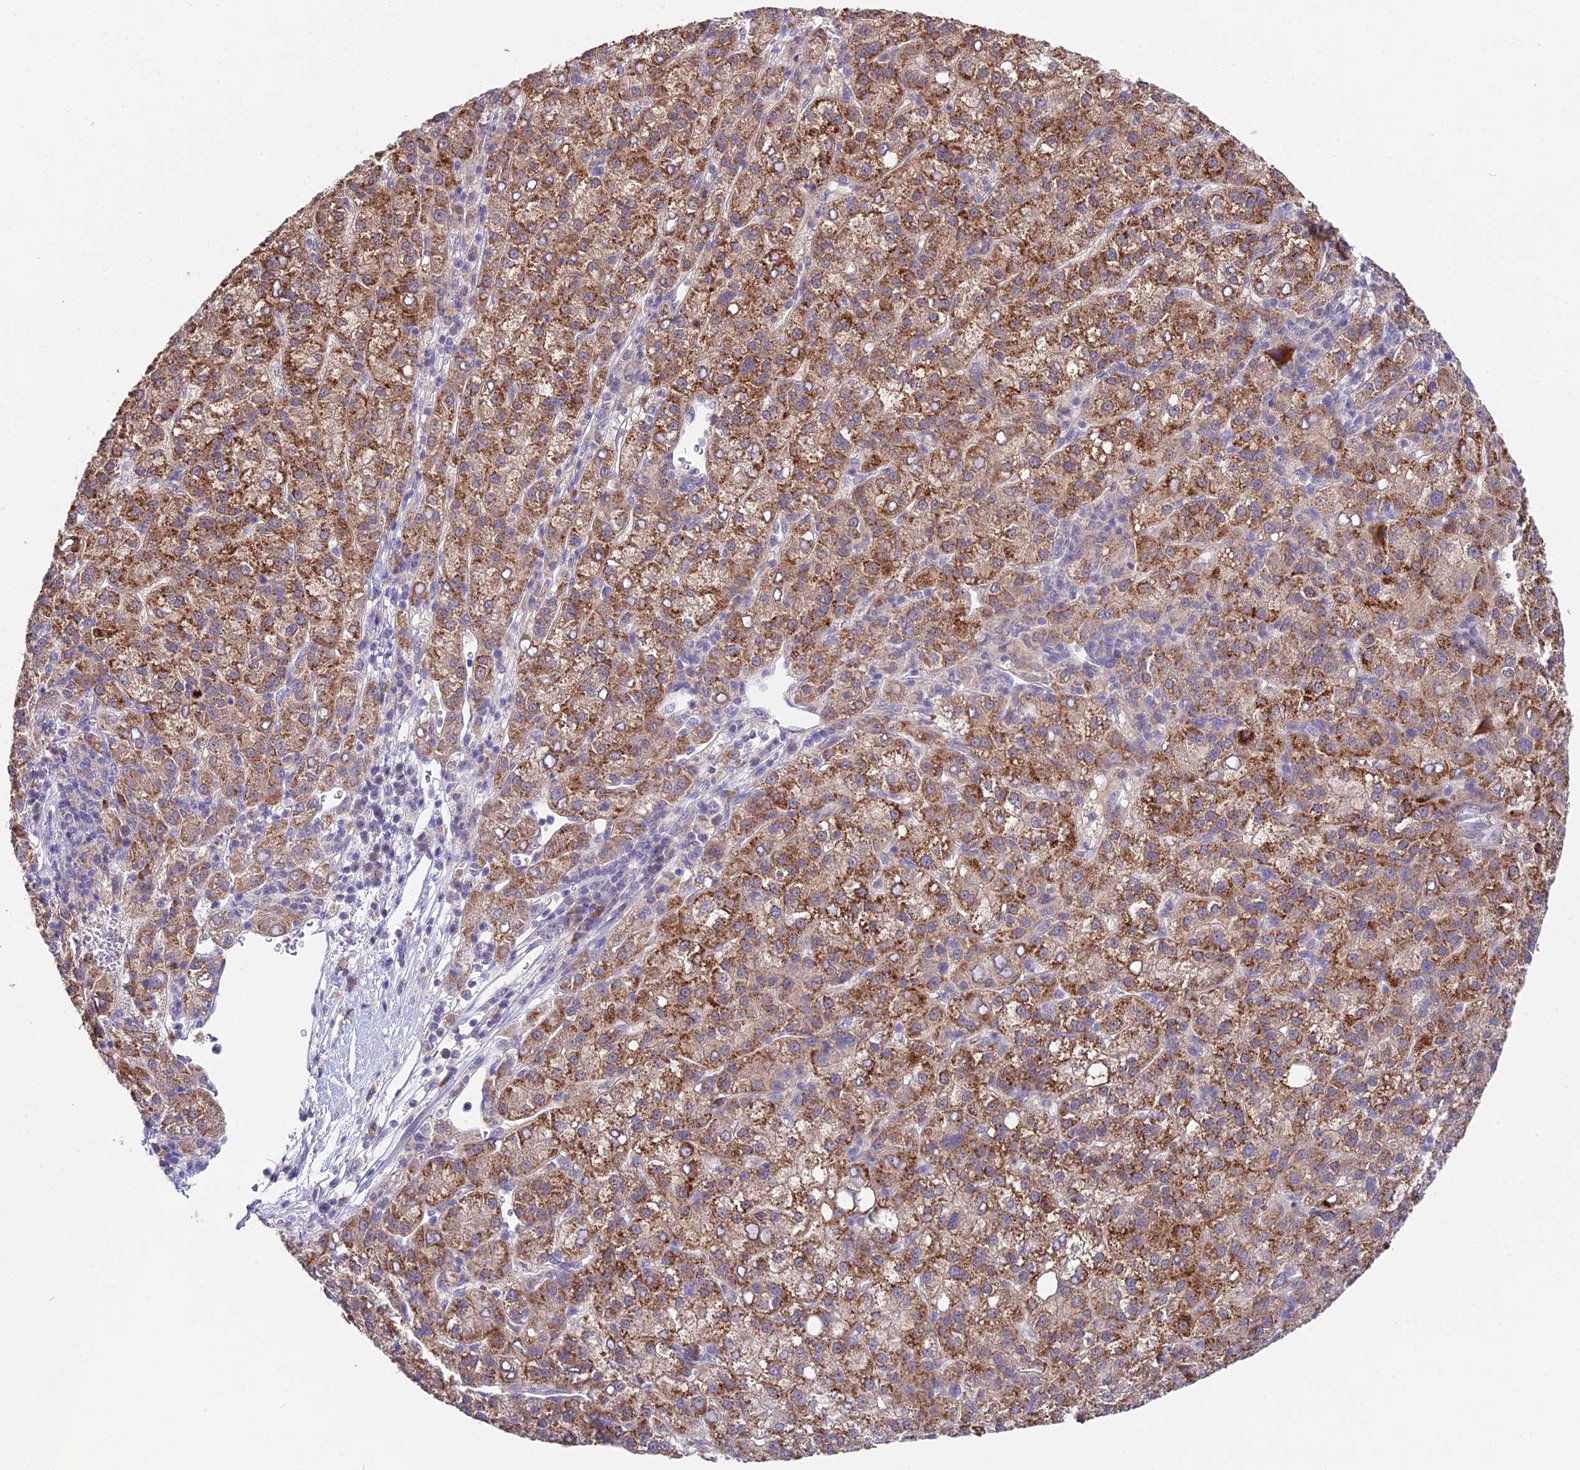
{"staining": {"intensity": "moderate", "quantity": ">75%", "location": "cytoplasmic/membranous"}, "tissue": "liver cancer", "cell_type": "Tumor cells", "image_type": "cancer", "snomed": [{"axis": "morphology", "description": "Carcinoma, Hepatocellular, NOS"}, {"axis": "topography", "description": "Liver"}], "caption": "Liver hepatocellular carcinoma stained with DAB (3,3'-diaminobenzidine) immunohistochemistry (IHC) shows medium levels of moderate cytoplasmic/membranous positivity in approximately >75% of tumor cells.", "gene": "WDR43", "patient": {"sex": "female", "age": 58}}